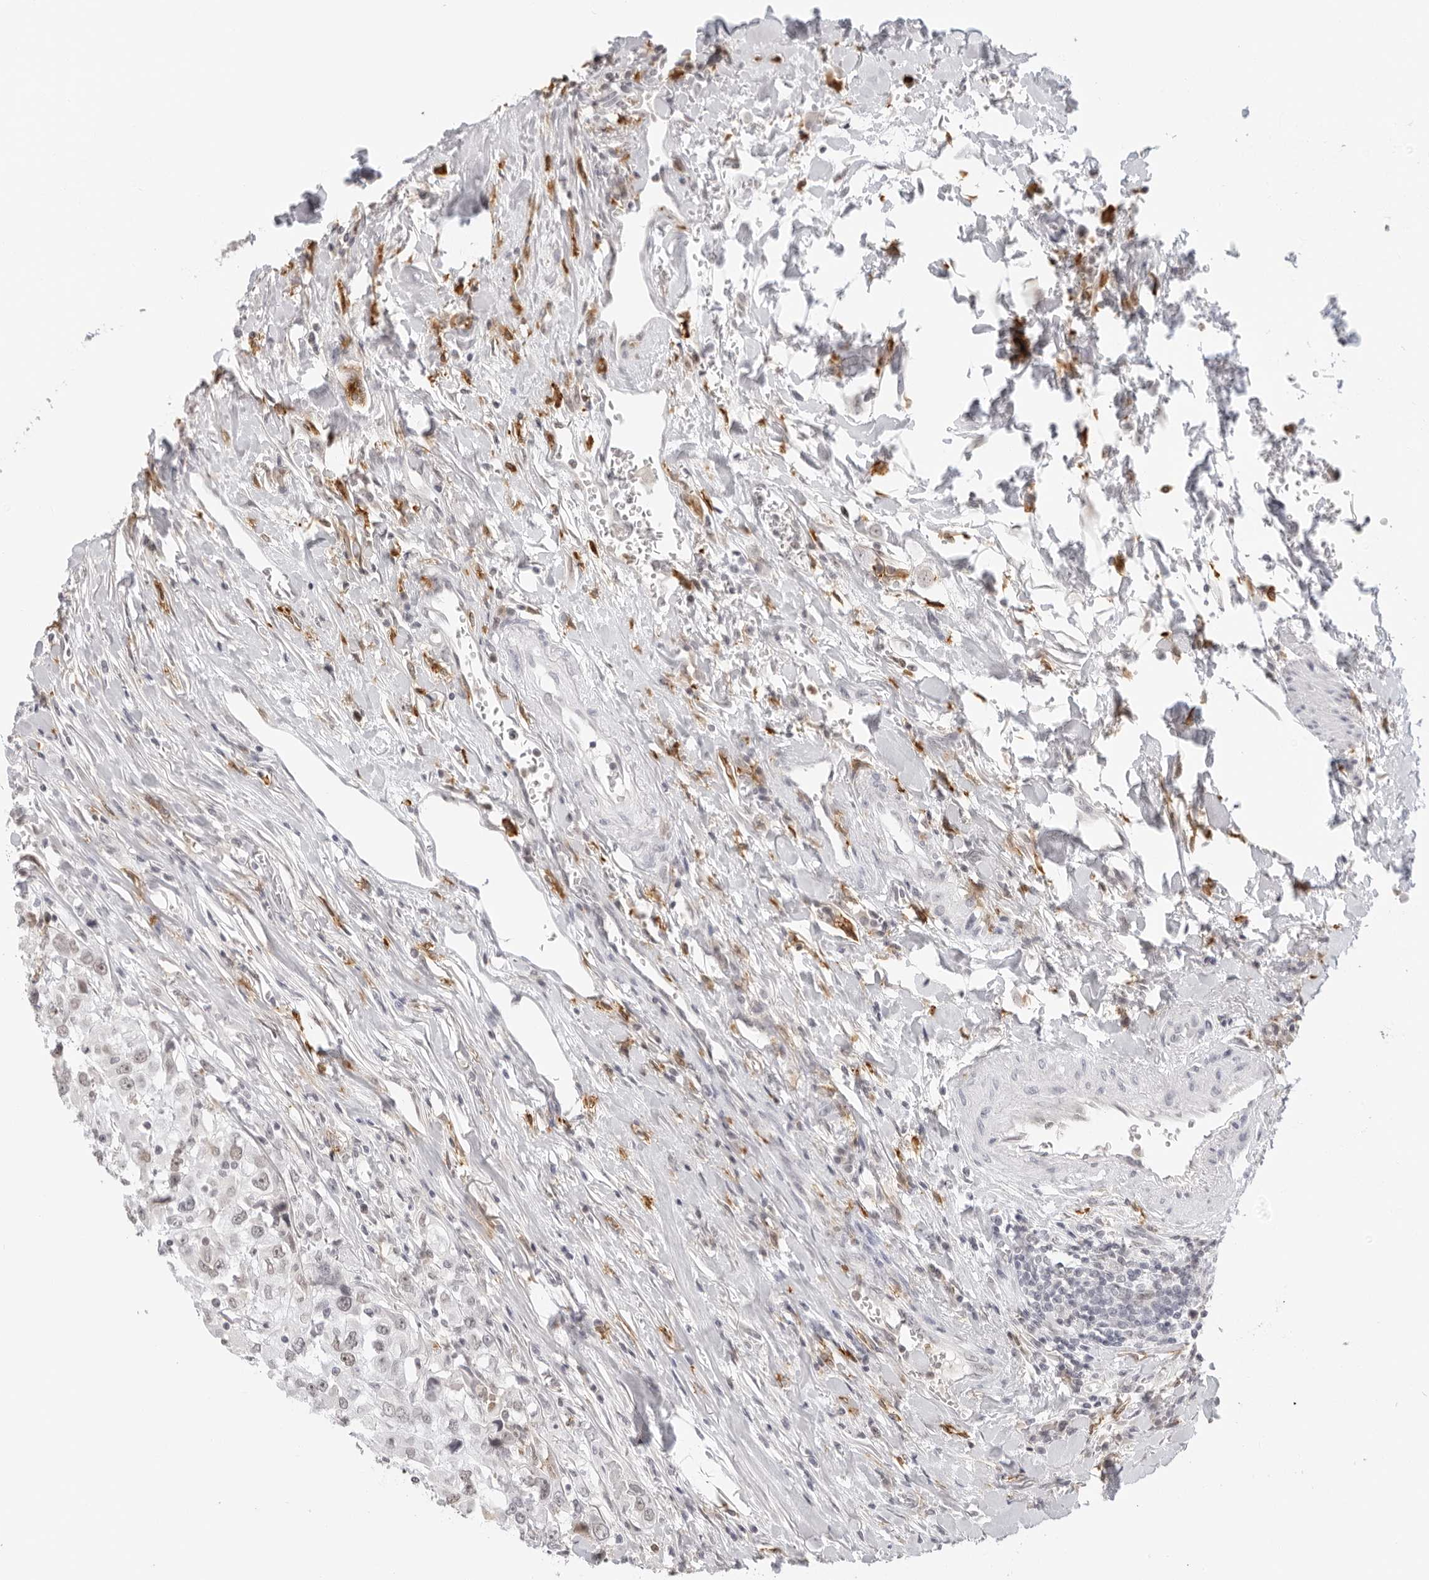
{"staining": {"intensity": "weak", "quantity": "<25%", "location": "nuclear"}, "tissue": "urothelial cancer", "cell_type": "Tumor cells", "image_type": "cancer", "snomed": [{"axis": "morphology", "description": "Urothelial carcinoma, High grade"}, {"axis": "topography", "description": "Urinary bladder"}], "caption": "Immunohistochemistry image of neoplastic tissue: human high-grade urothelial carcinoma stained with DAB demonstrates no significant protein staining in tumor cells.", "gene": "MSH6", "patient": {"sex": "female", "age": 80}}